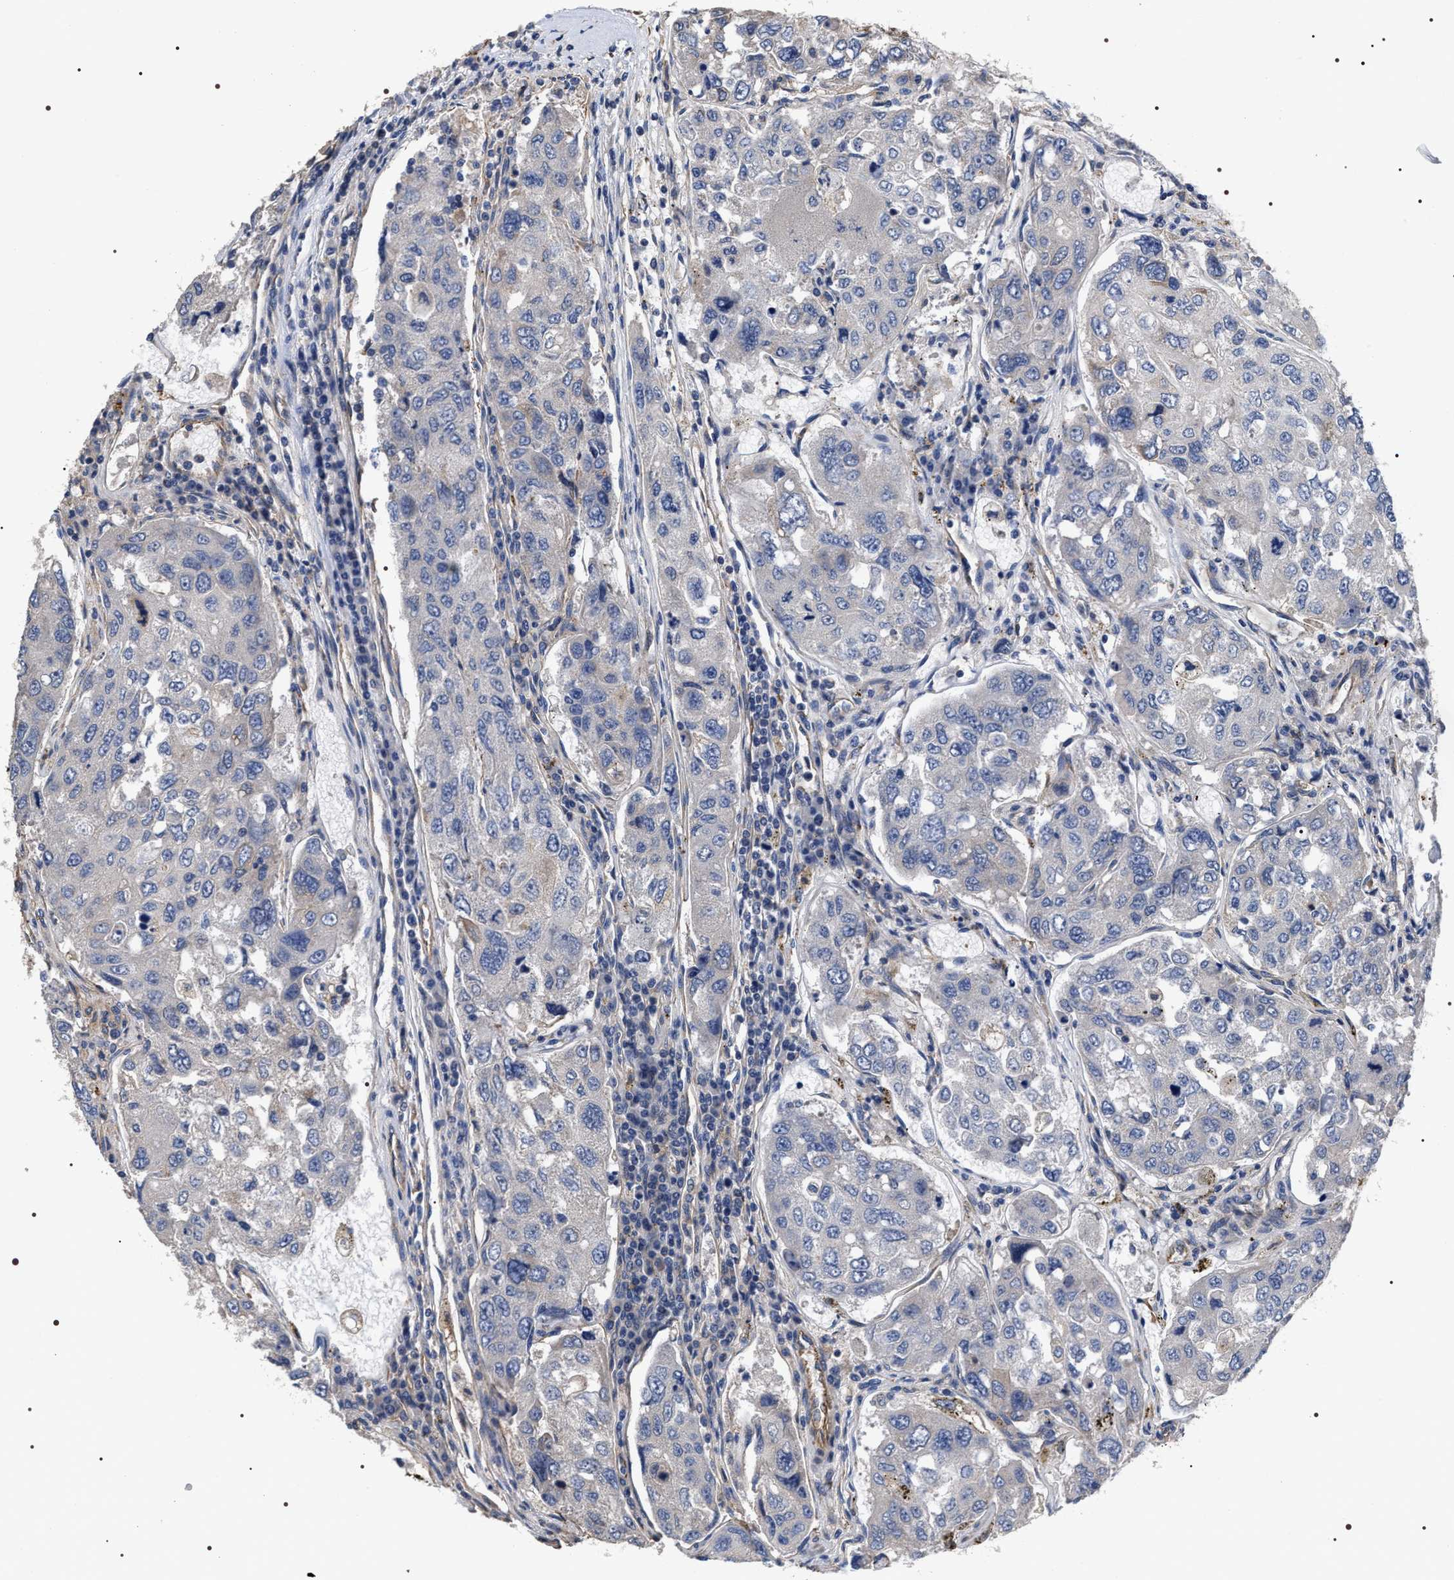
{"staining": {"intensity": "negative", "quantity": "none", "location": "none"}, "tissue": "urothelial cancer", "cell_type": "Tumor cells", "image_type": "cancer", "snomed": [{"axis": "morphology", "description": "Urothelial carcinoma, High grade"}, {"axis": "topography", "description": "Lymph node"}, {"axis": "topography", "description": "Urinary bladder"}], "caption": "Immunohistochemical staining of high-grade urothelial carcinoma displays no significant expression in tumor cells. (Stains: DAB (3,3'-diaminobenzidine) IHC with hematoxylin counter stain, Microscopy: brightfield microscopy at high magnification).", "gene": "TSPAN33", "patient": {"sex": "male", "age": 51}}